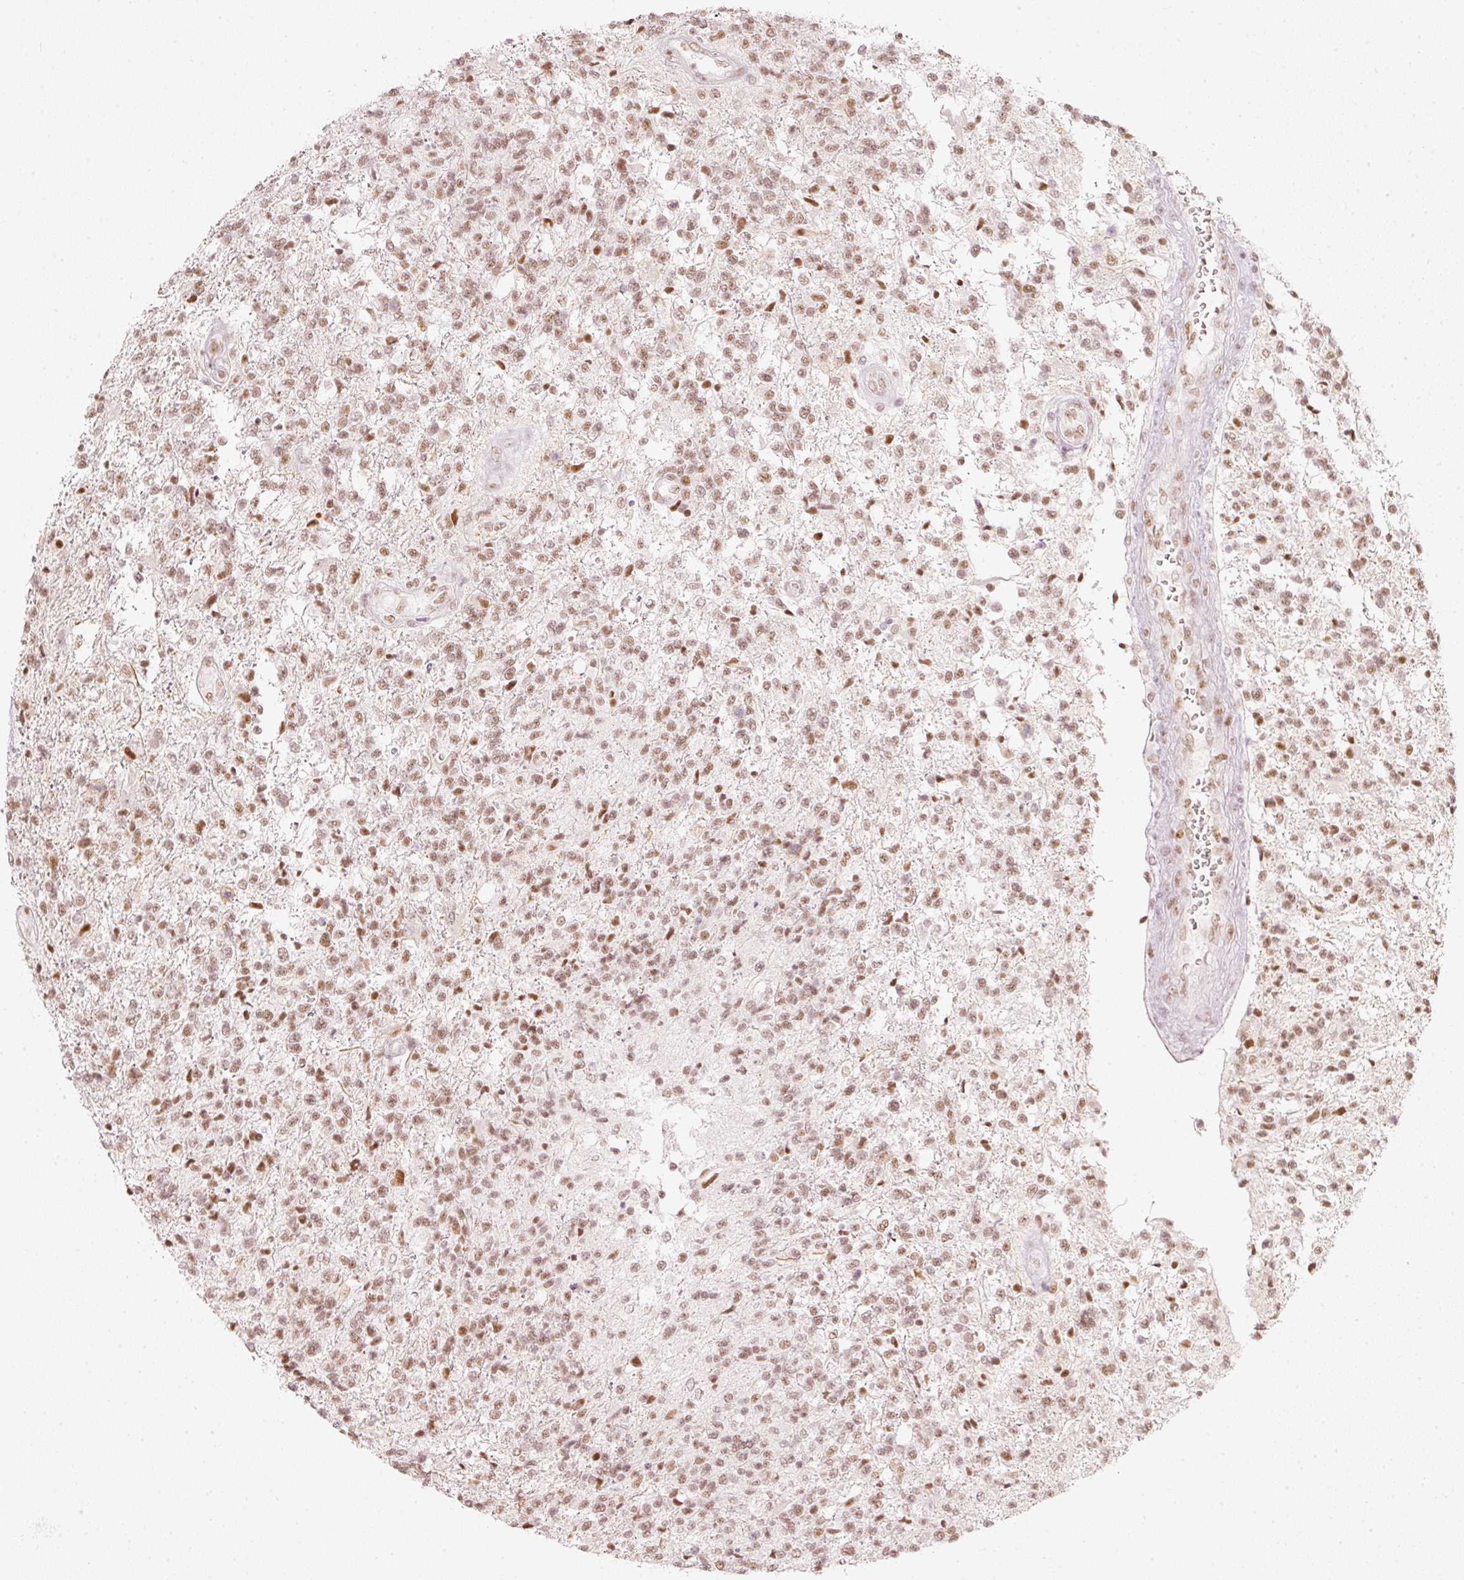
{"staining": {"intensity": "weak", "quantity": ">75%", "location": "nuclear"}, "tissue": "glioma", "cell_type": "Tumor cells", "image_type": "cancer", "snomed": [{"axis": "morphology", "description": "Glioma, malignant, High grade"}, {"axis": "topography", "description": "Brain"}], "caption": "Human high-grade glioma (malignant) stained for a protein (brown) demonstrates weak nuclear positive staining in approximately >75% of tumor cells.", "gene": "PPP1R10", "patient": {"sex": "male", "age": 56}}